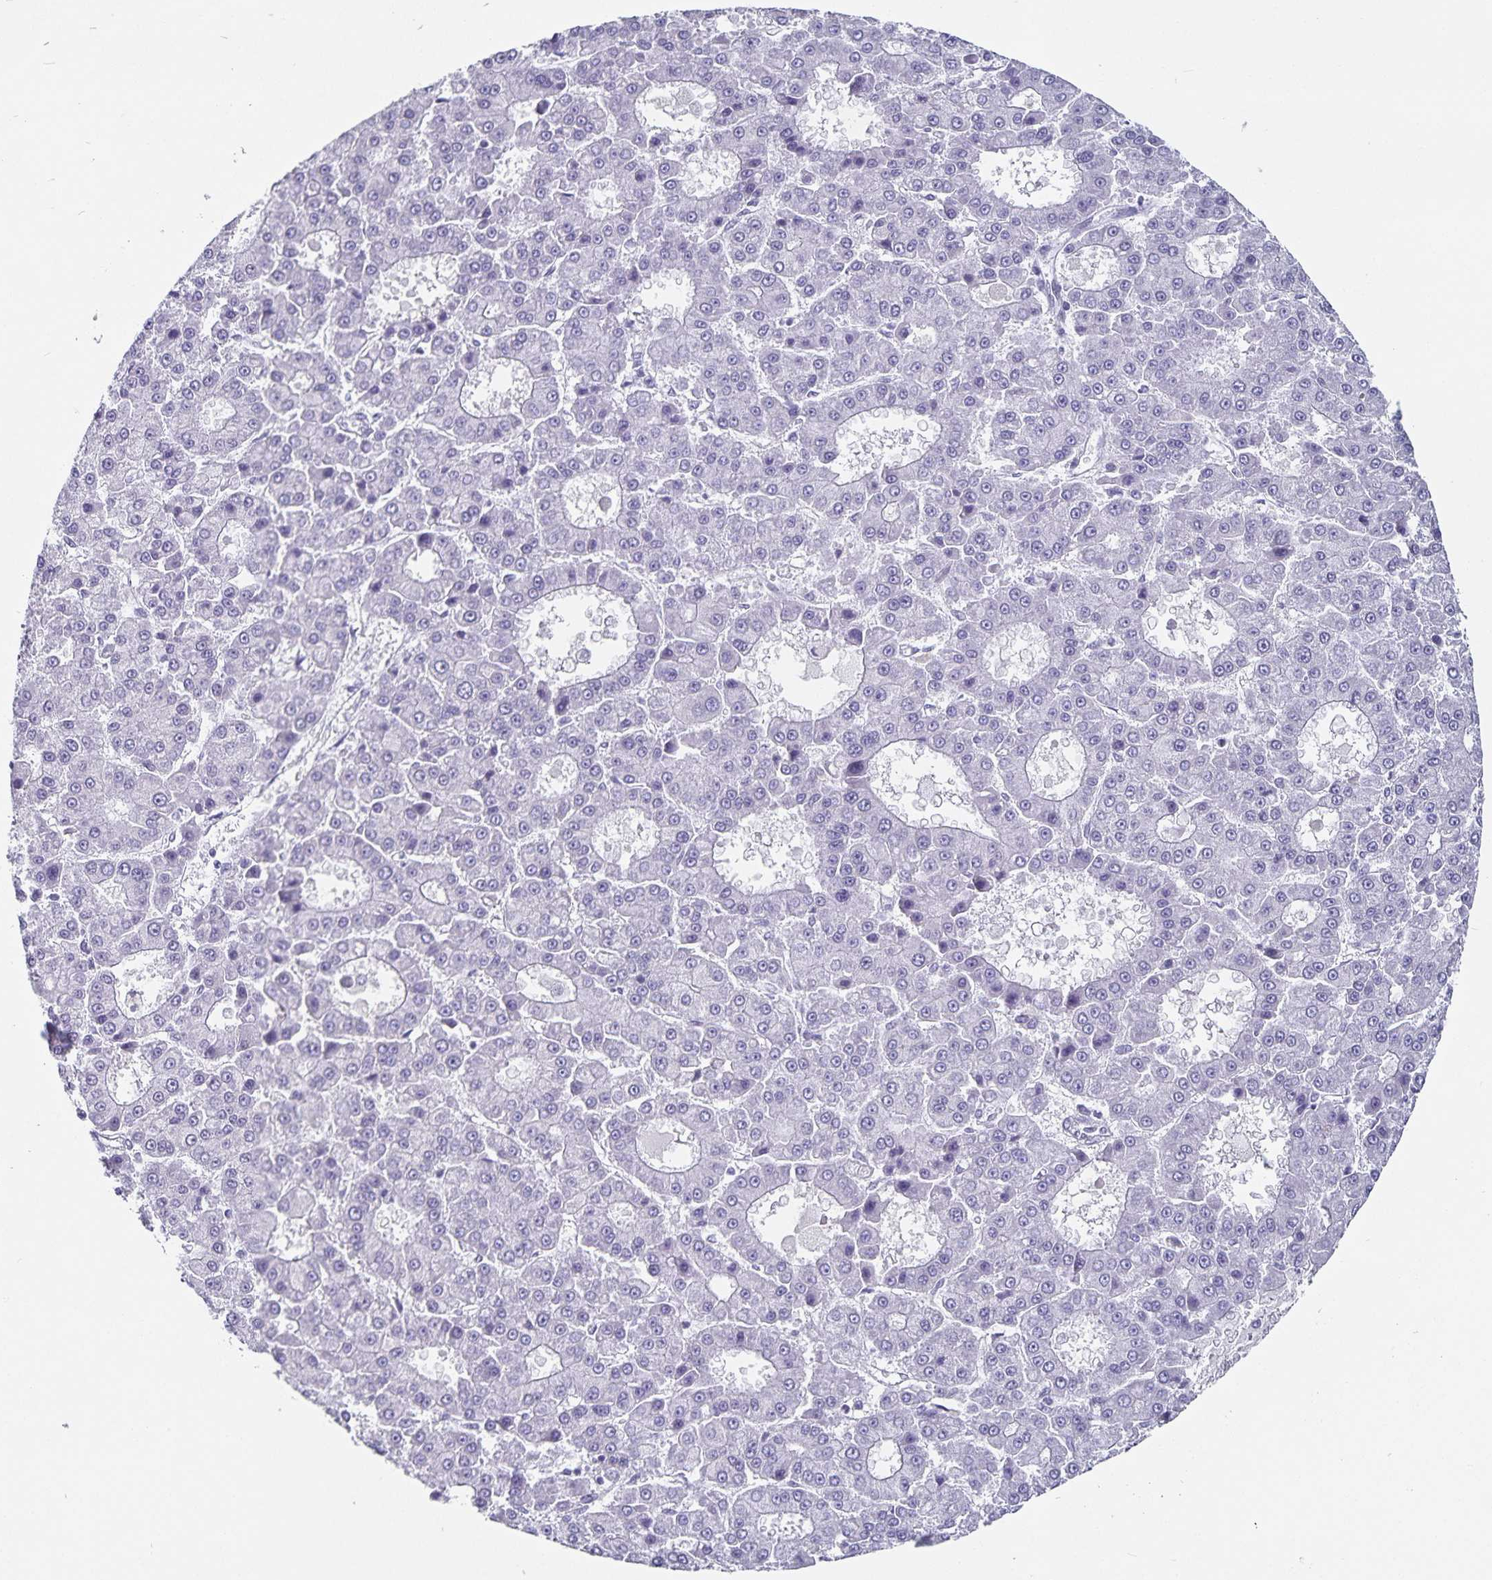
{"staining": {"intensity": "negative", "quantity": "none", "location": "none"}, "tissue": "liver cancer", "cell_type": "Tumor cells", "image_type": "cancer", "snomed": [{"axis": "morphology", "description": "Carcinoma, Hepatocellular, NOS"}, {"axis": "topography", "description": "Liver"}], "caption": "Protein analysis of hepatocellular carcinoma (liver) reveals no significant expression in tumor cells.", "gene": "PBX2", "patient": {"sex": "male", "age": 70}}